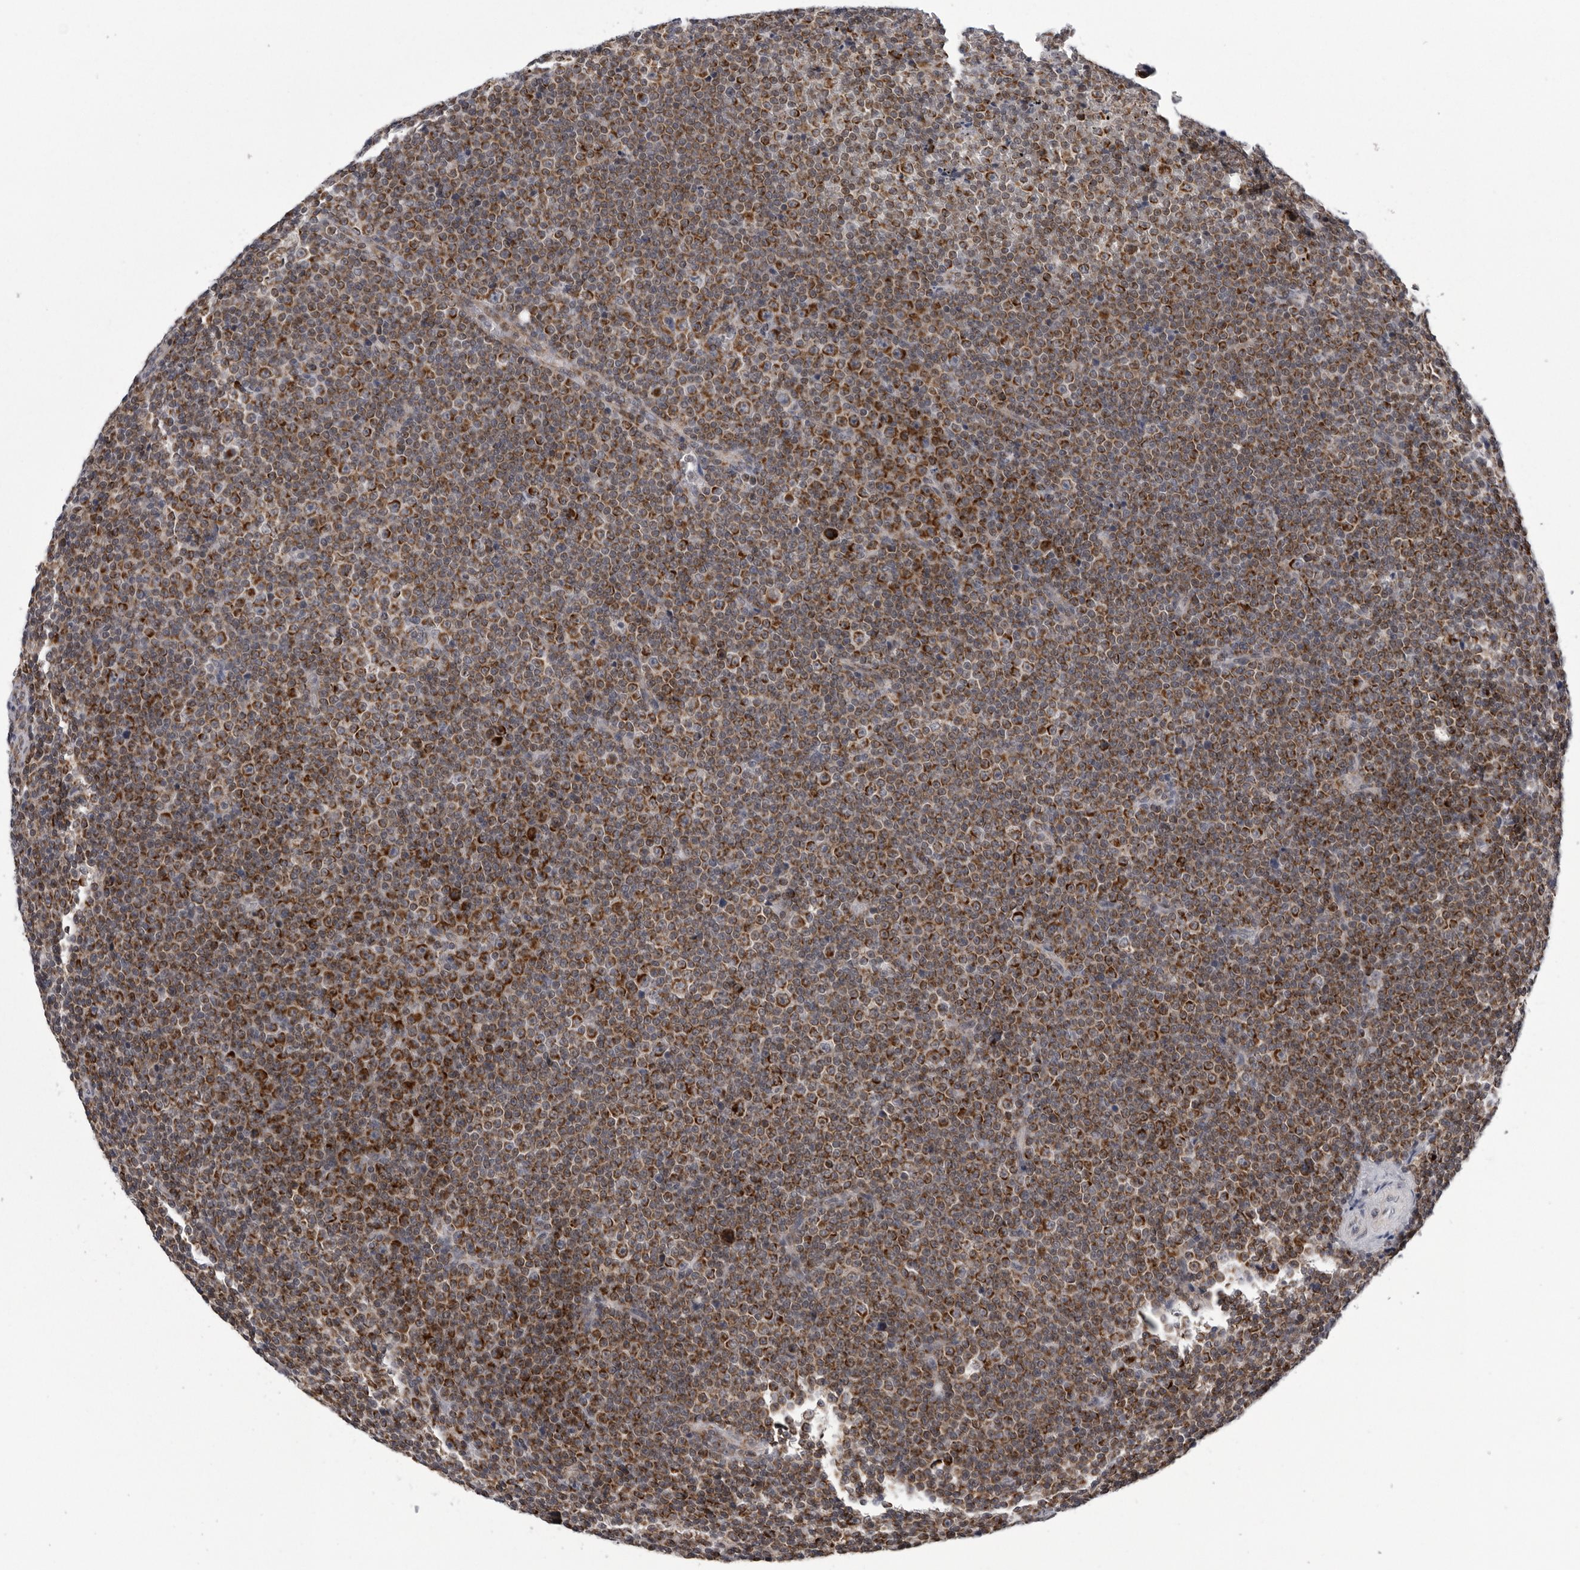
{"staining": {"intensity": "strong", "quantity": "25%-75%", "location": "cytoplasmic/membranous"}, "tissue": "lymphoma", "cell_type": "Tumor cells", "image_type": "cancer", "snomed": [{"axis": "morphology", "description": "Malignant lymphoma, non-Hodgkin's type, Low grade"}, {"axis": "topography", "description": "Lymph node"}], "caption": "Protein positivity by IHC demonstrates strong cytoplasmic/membranous staining in about 25%-75% of tumor cells in lymphoma. The staining was performed using DAB, with brown indicating positive protein expression. Nuclei are stained blue with hematoxylin.", "gene": "CPT2", "patient": {"sex": "female", "age": 67}}